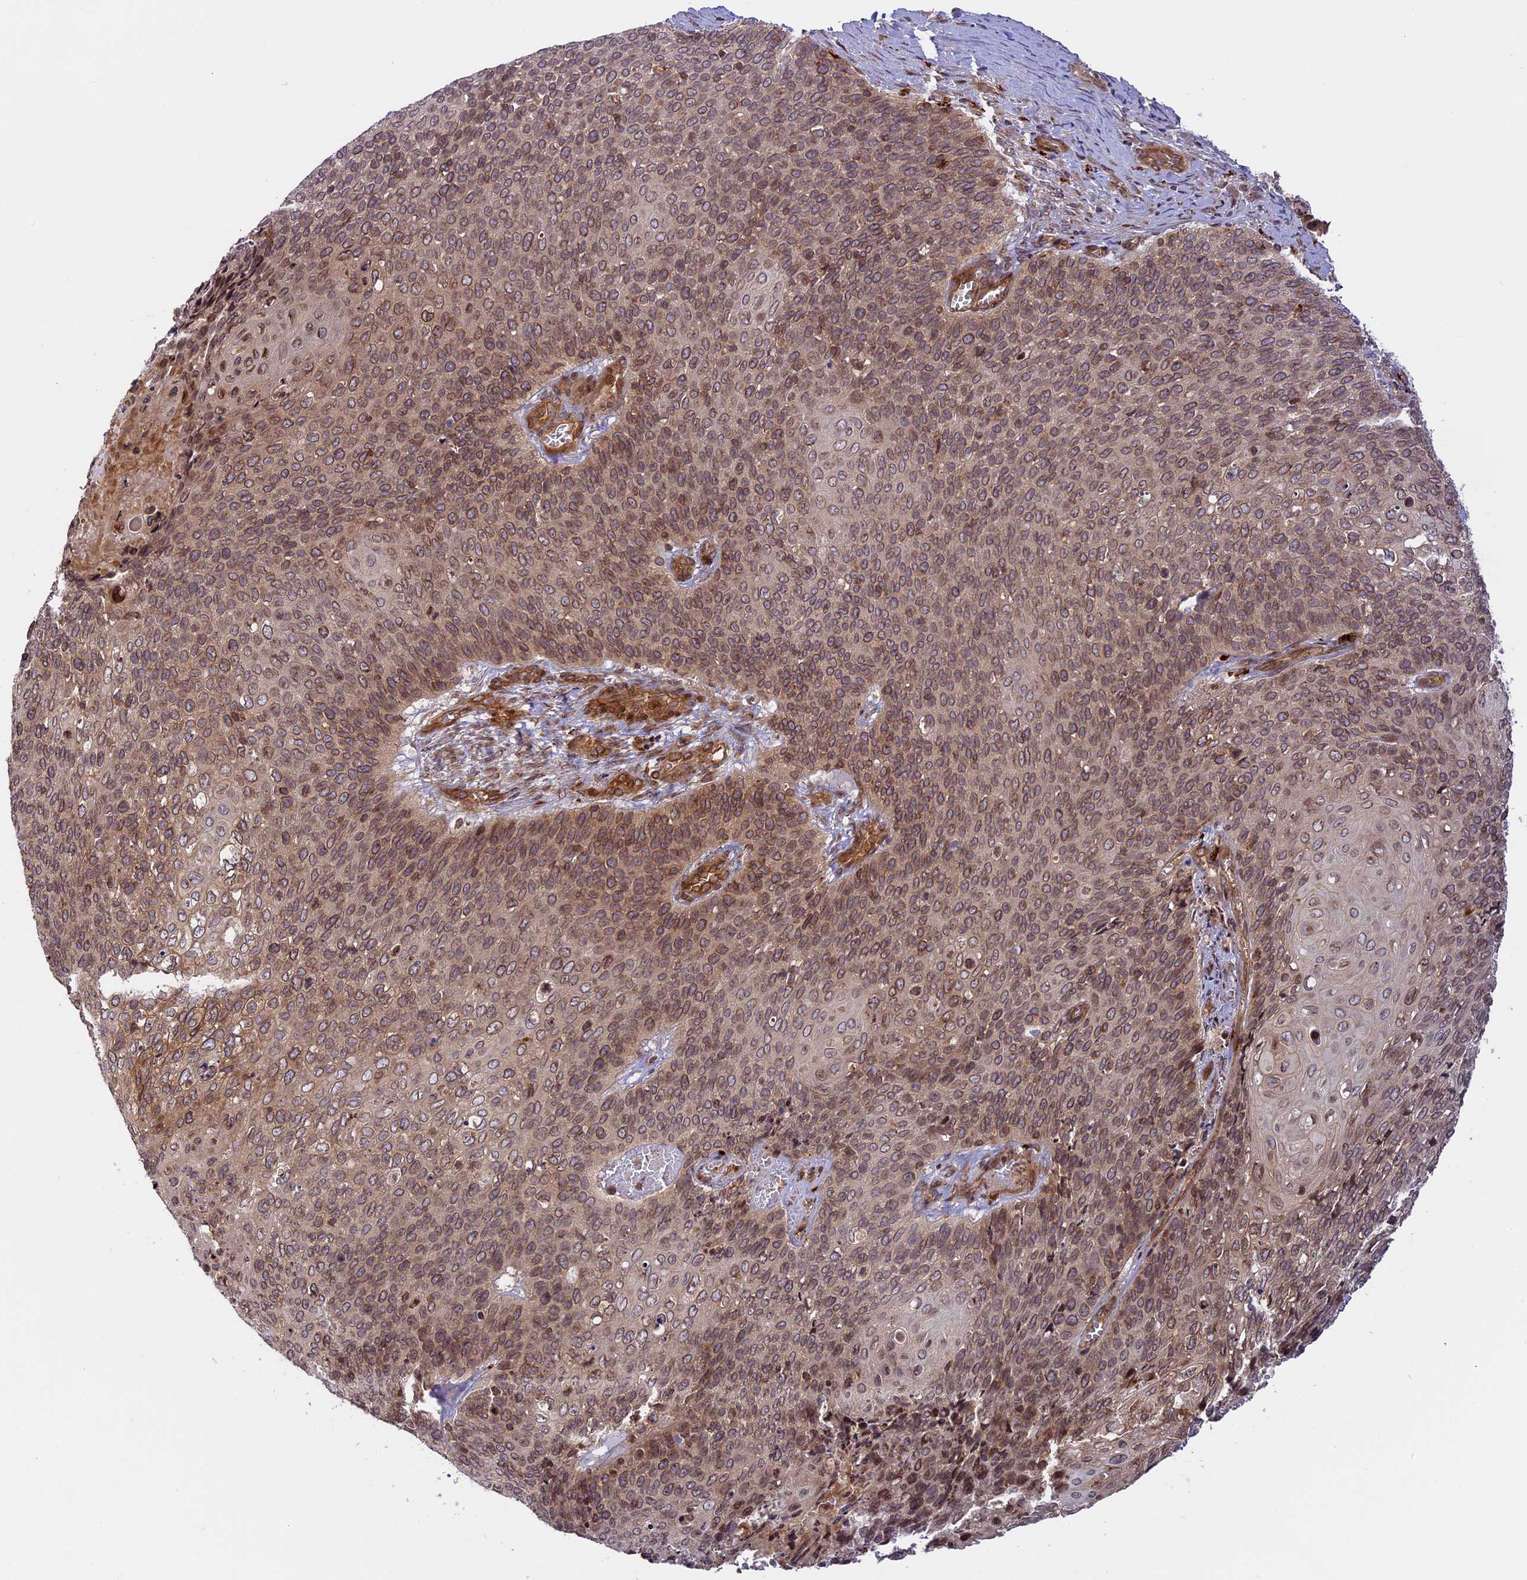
{"staining": {"intensity": "moderate", "quantity": ">75%", "location": "cytoplasmic/membranous,nuclear"}, "tissue": "cervical cancer", "cell_type": "Tumor cells", "image_type": "cancer", "snomed": [{"axis": "morphology", "description": "Squamous cell carcinoma, NOS"}, {"axis": "topography", "description": "Cervix"}], "caption": "A brown stain highlights moderate cytoplasmic/membranous and nuclear staining of a protein in human squamous cell carcinoma (cervical) tumor cells.", "gene": "DGKH", "patient": {"sex": "female", "age": 39}}